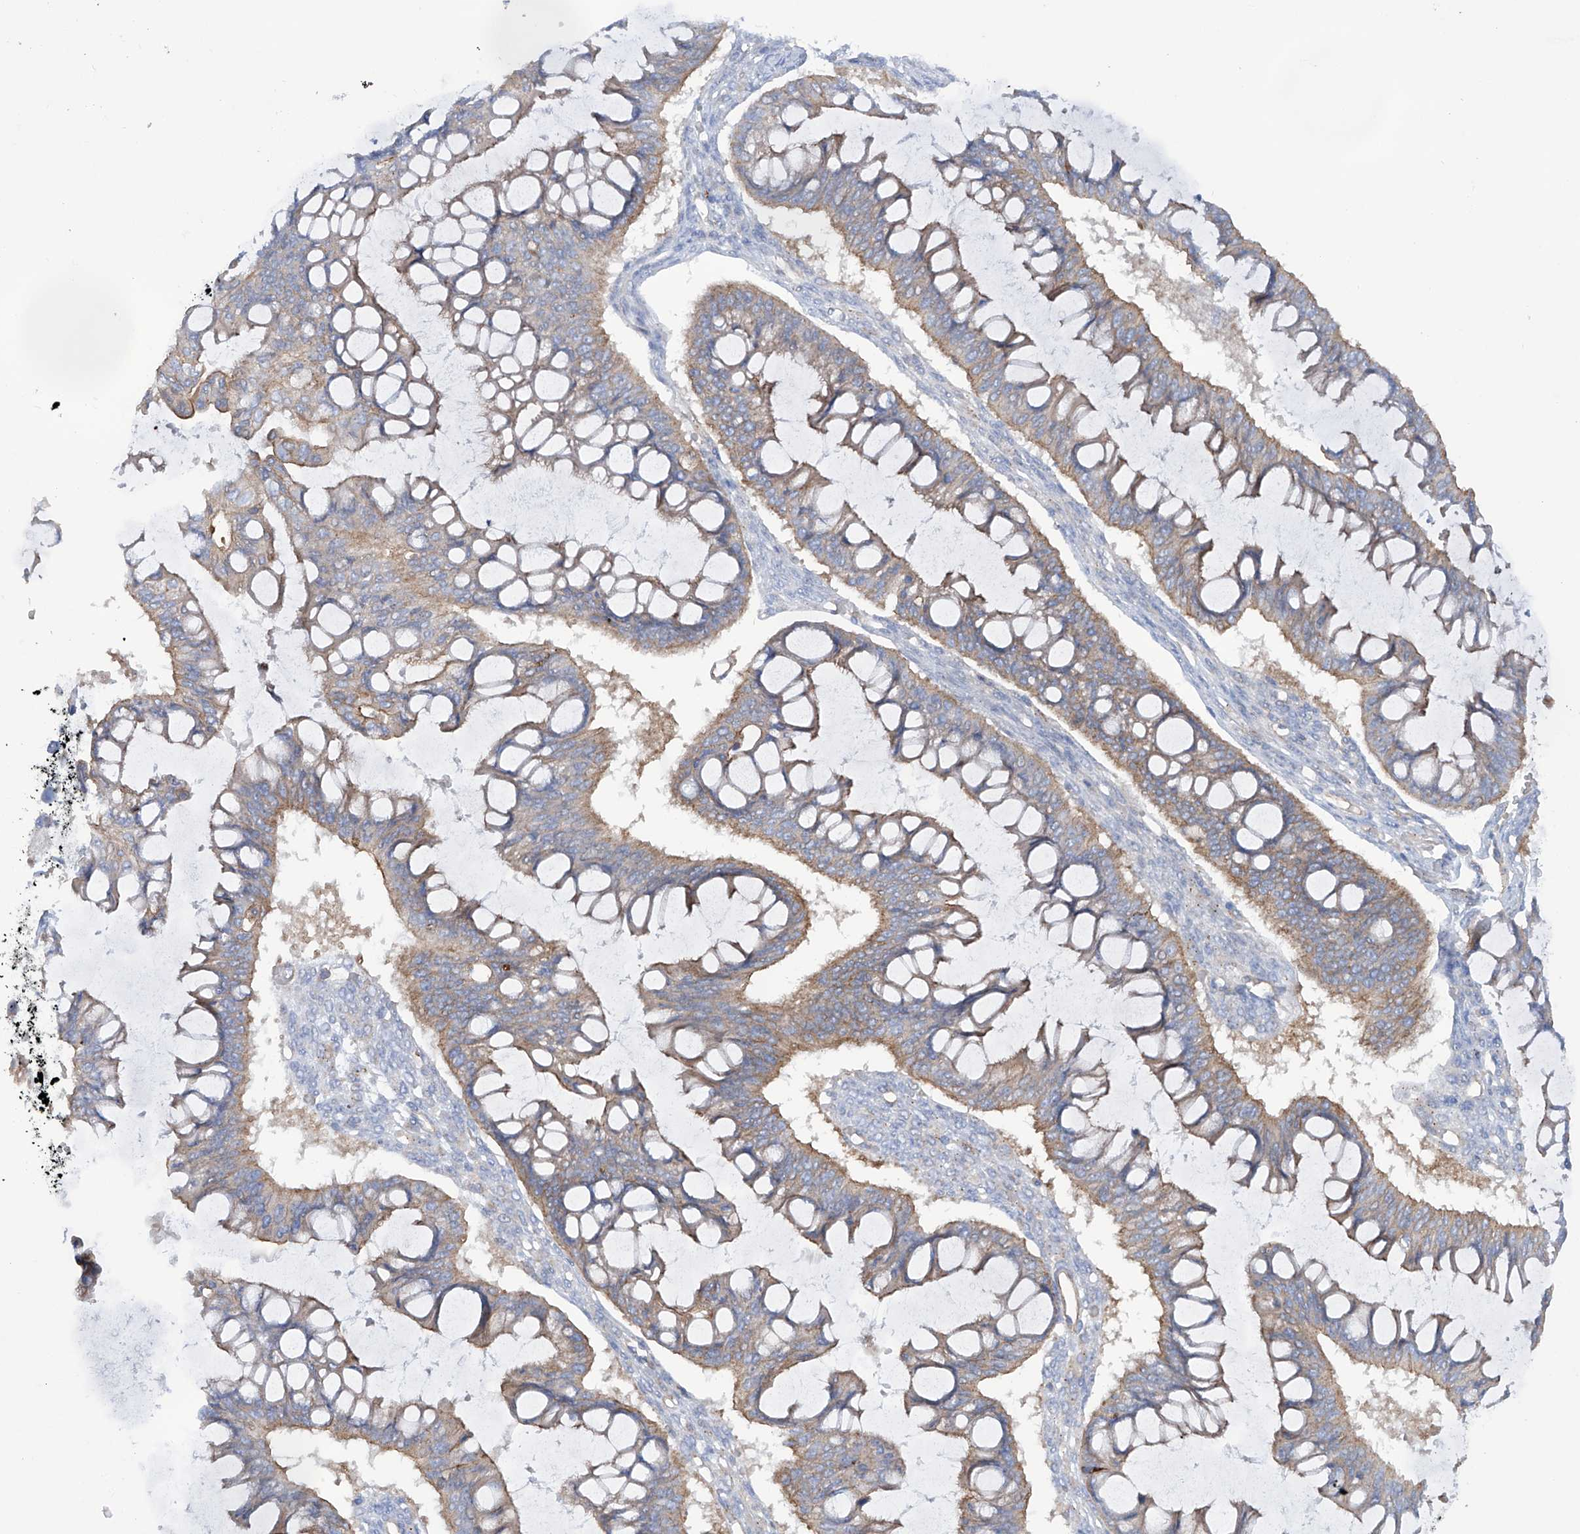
{"staining": {"intensity": "moderate", "quantity": "25%-75%", "location": "cytoplasmic/membranous"}, "tissue": "ovarian cancer", "cell_type": "Tumor cells", "image_type": "cancer", "snomed": [{"axis": "morphology", "description": "Cystadenocarcinoma, mucinous, NOS"}, {"axis": "topography", "description": "Ovary"}], "caption": "Tumor cells show medium levels of moderate cytoplasmic/membranous expression in approximately 25%-75% of cells in human ovarian mucinous cystadenocarcinoma.", "gene": "TMEM209", "patient": {"sex": "female", "age": 73}}